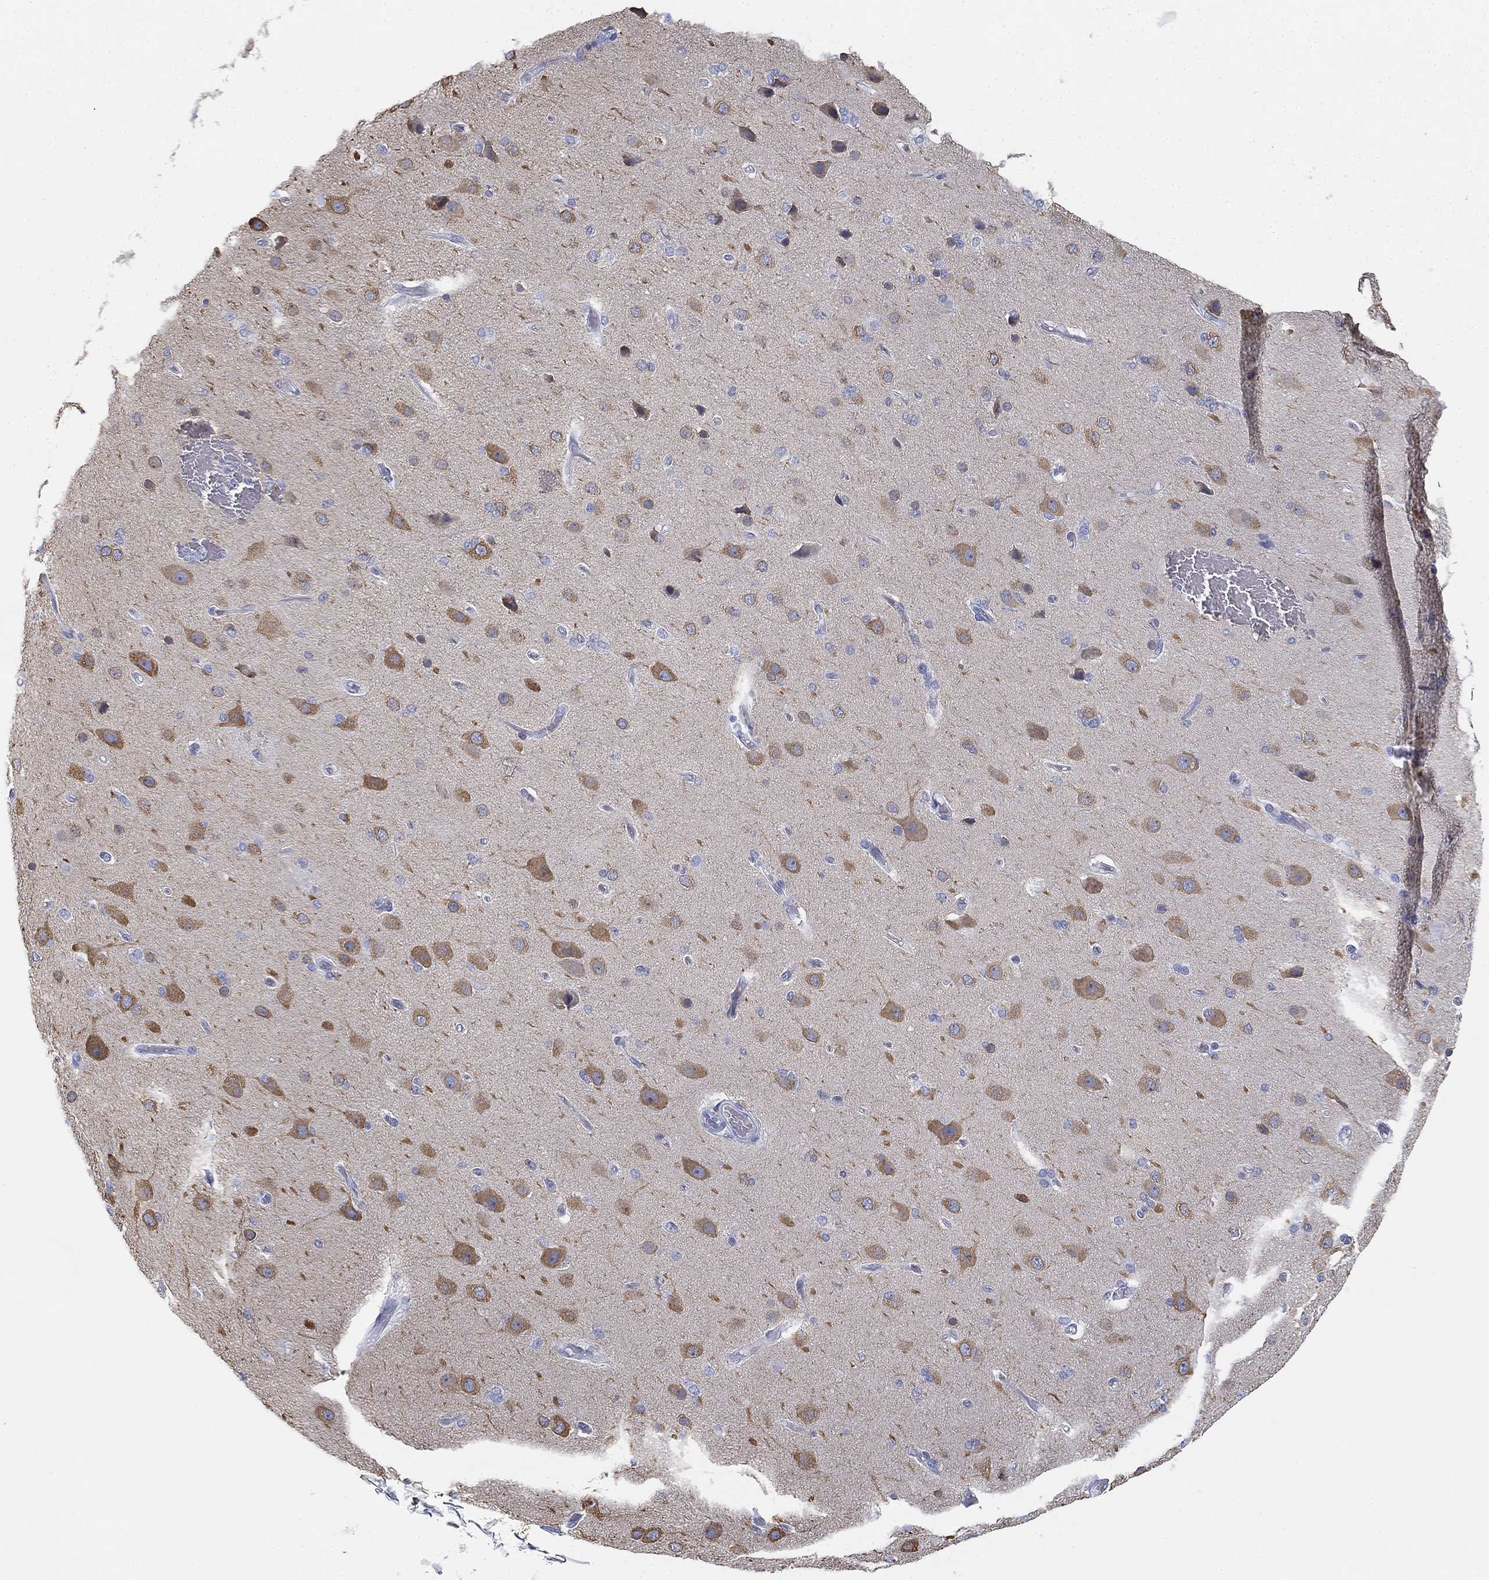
{"staining": {"intensity": "negative", "quantity": "none", "location": "none"}, "tissue": "cerebral cortex", "cell_type": "Endothelial cells", "image_type": "normal", "snomed": [{"axis": "morphology", "description": "Normal tissue, NOS"}, {"axis": "morphology", "description": "Glioma, malignant, High grade"}, {"axis": "topography", "description": "Cerebral cortex"}], "caption": "High magnification brightfield microscopy of benign cerebral cortex stained with DAB (brown) and counterstained with hematoxylin (blue): endothelial cells show no significant positivity.", "gene": "GCNA", "patient": {"sex": "male", "age": 77}}